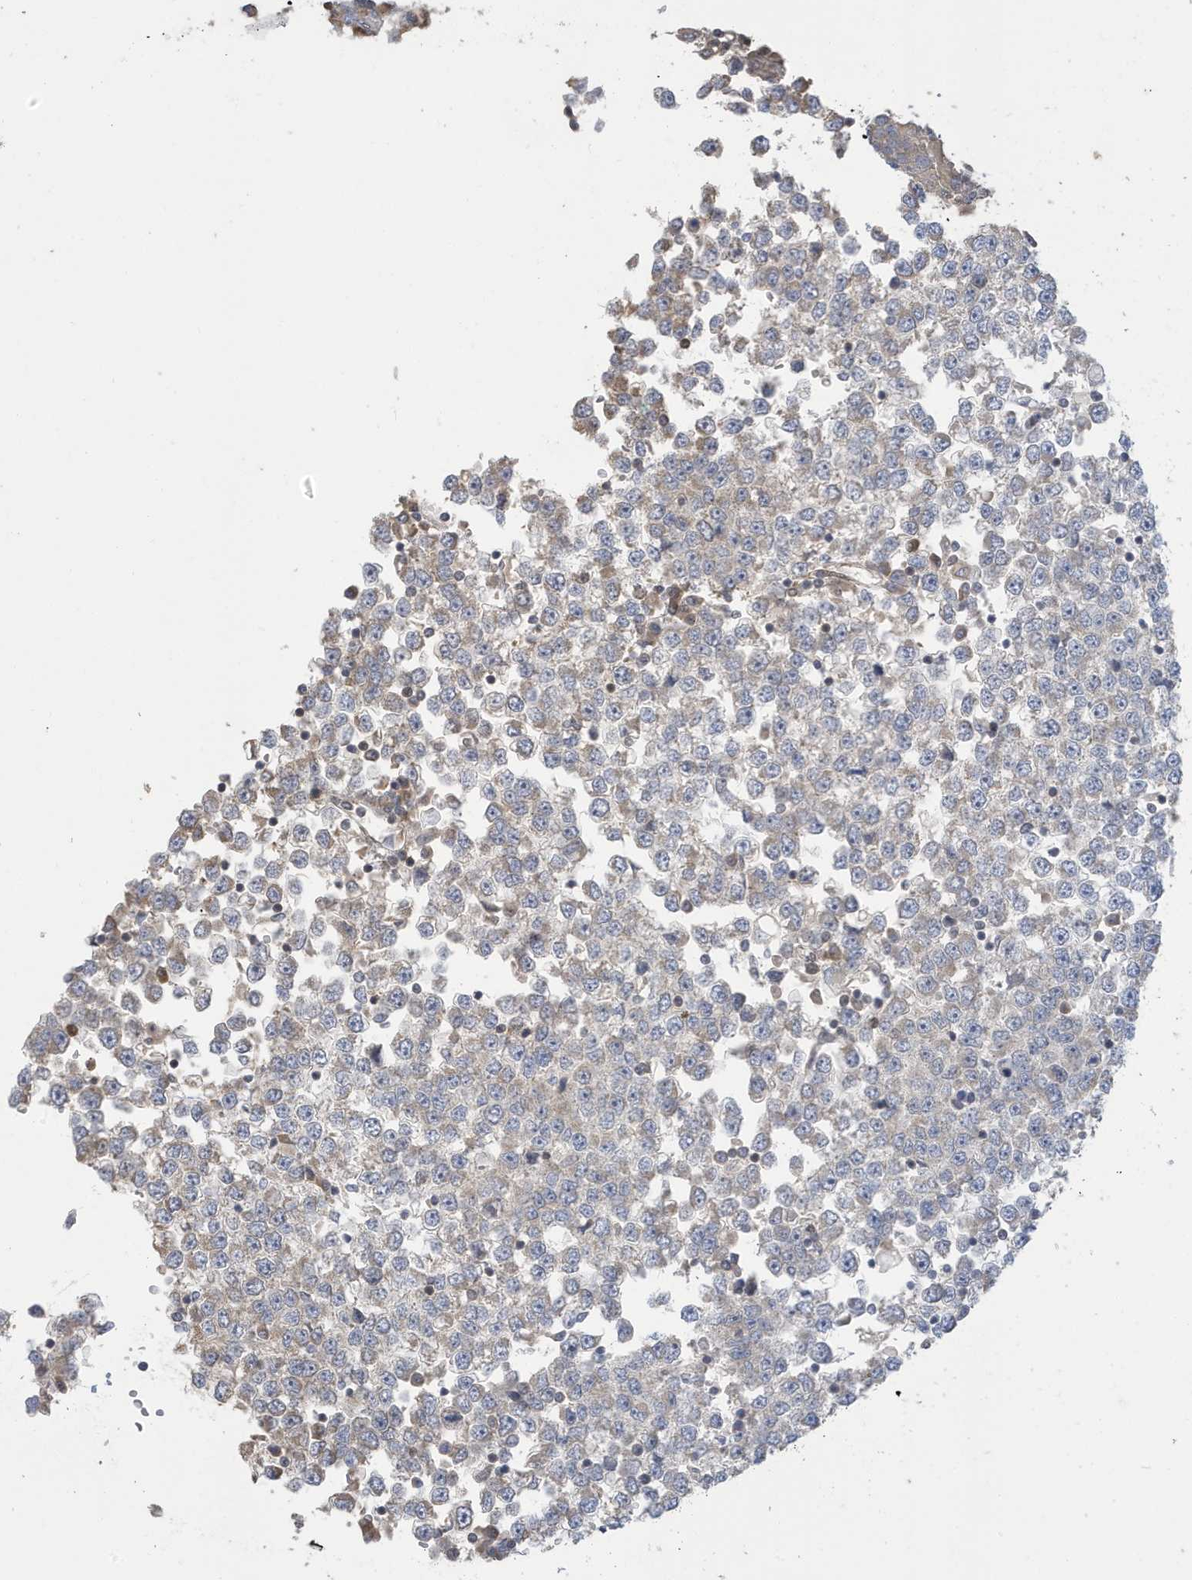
{"staining": {"intensity": "weak", "quantity": "<25%", "location": "cytoplasmic/membranous"}, "tissue": "testis cancer", "cell_type": "Tumor cells", "image_type": "cancer", "snomed": [{"axis": "morphology", "description": "Seminoma, NOS"}, {"axis": "topography", "description": "Testis"}], "caption": "The immunohistochemistry (IHC) micrograph has no significant staining in tumor cells of seminoma (testis) tissue.", "gene": "NCOA7", "patient": {"sex": "male", "age": 65}}